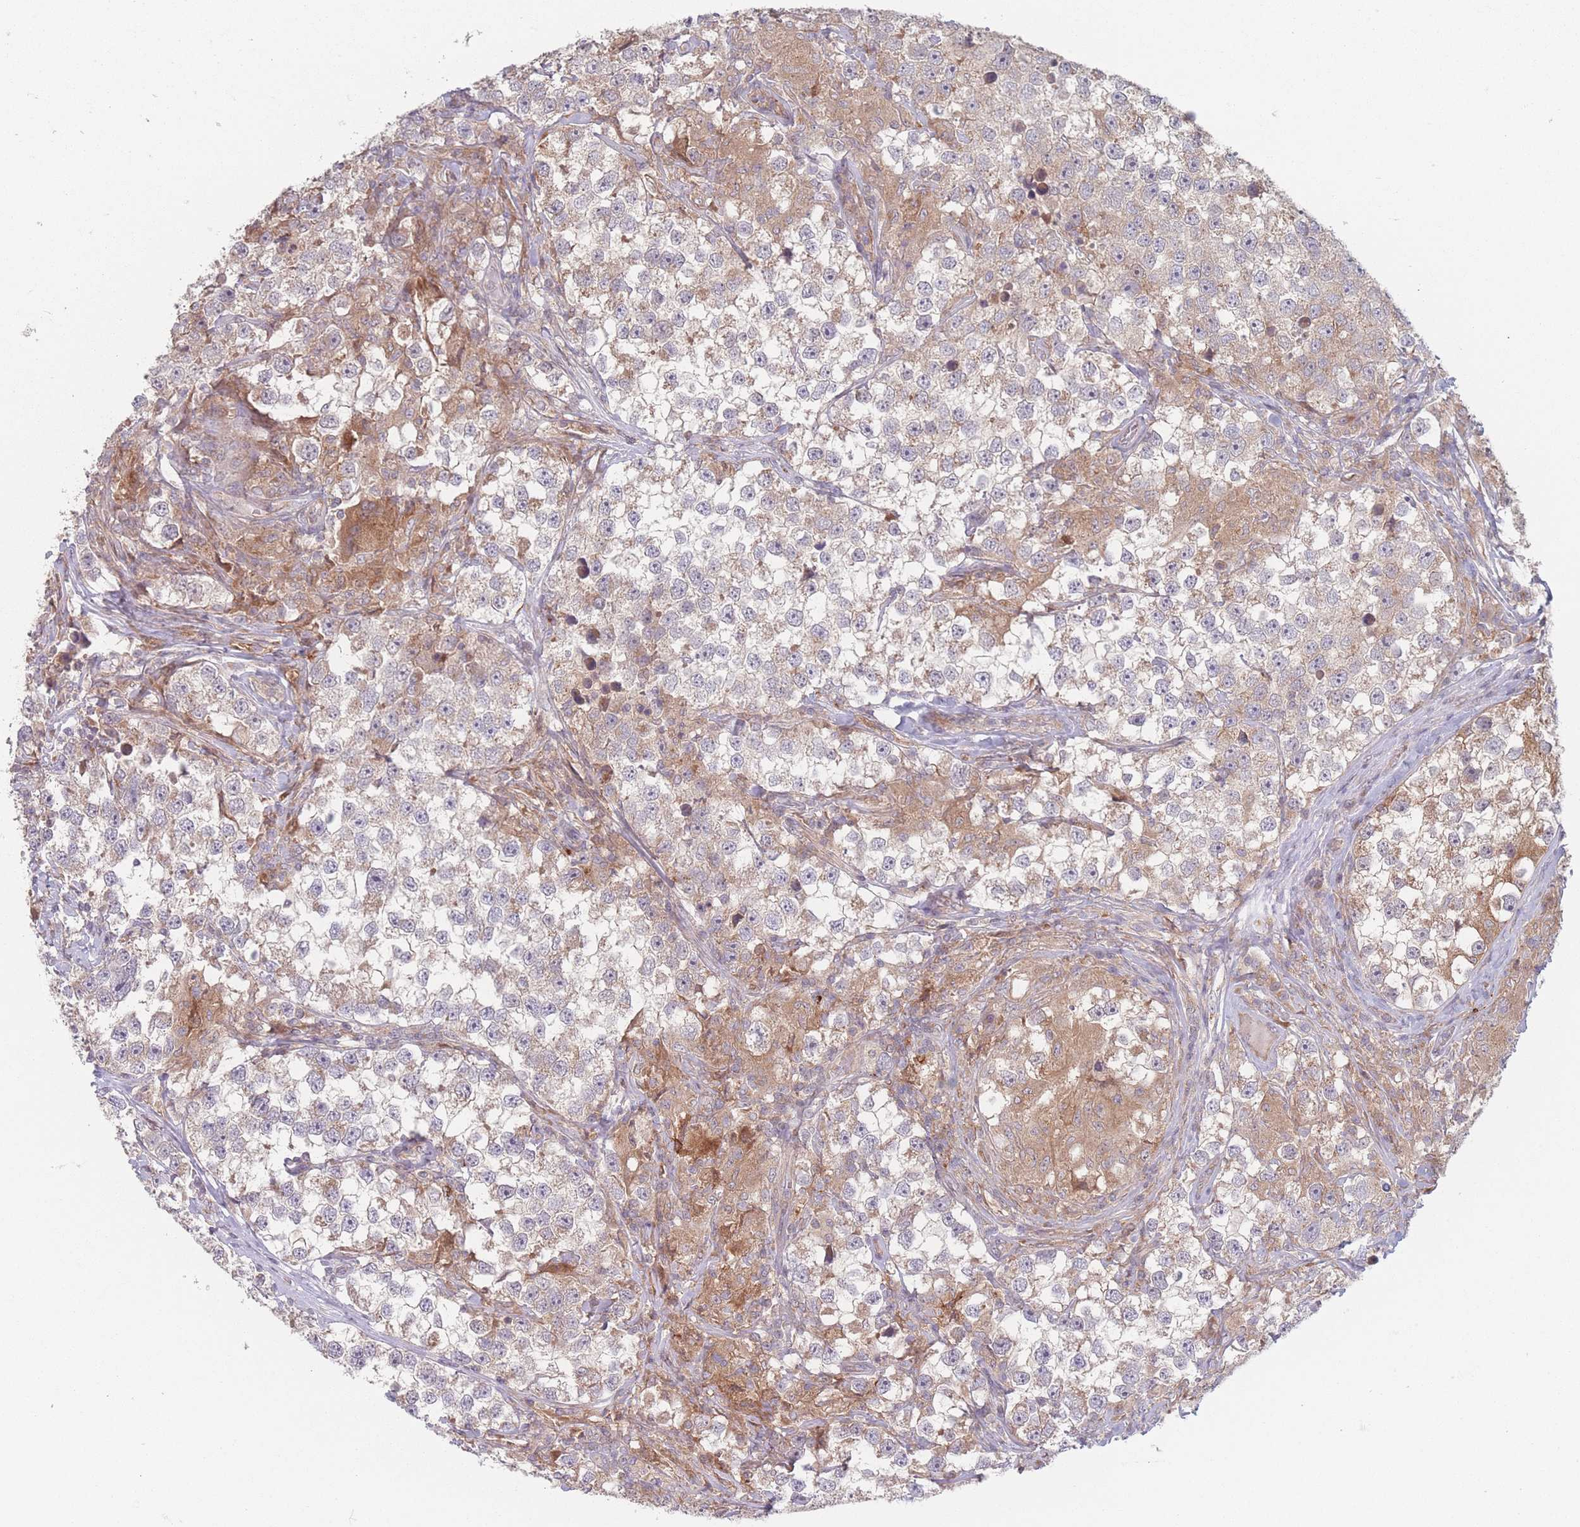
{"staining": {"intensity": "weak", "quantity": "25%-75%", "location": "cytoplasmic/membranous"}, "tissue": "testis cancer", "cell_type": "Tumor cells", "image_type": "cancer", "snomed": [{"axis": "morphology", "description": "Seminoma, NOS"}, {"axis": "topography", "description": "Testis"}], "caption": "There is low levels of weak cytoplasmic/membranous positivity in tumor cells of testis cancer, as demonstrated by immunohistochemical staining (brown color).", "gene": "PPM1A", "patient": {"sex": "male", "age": 46}}